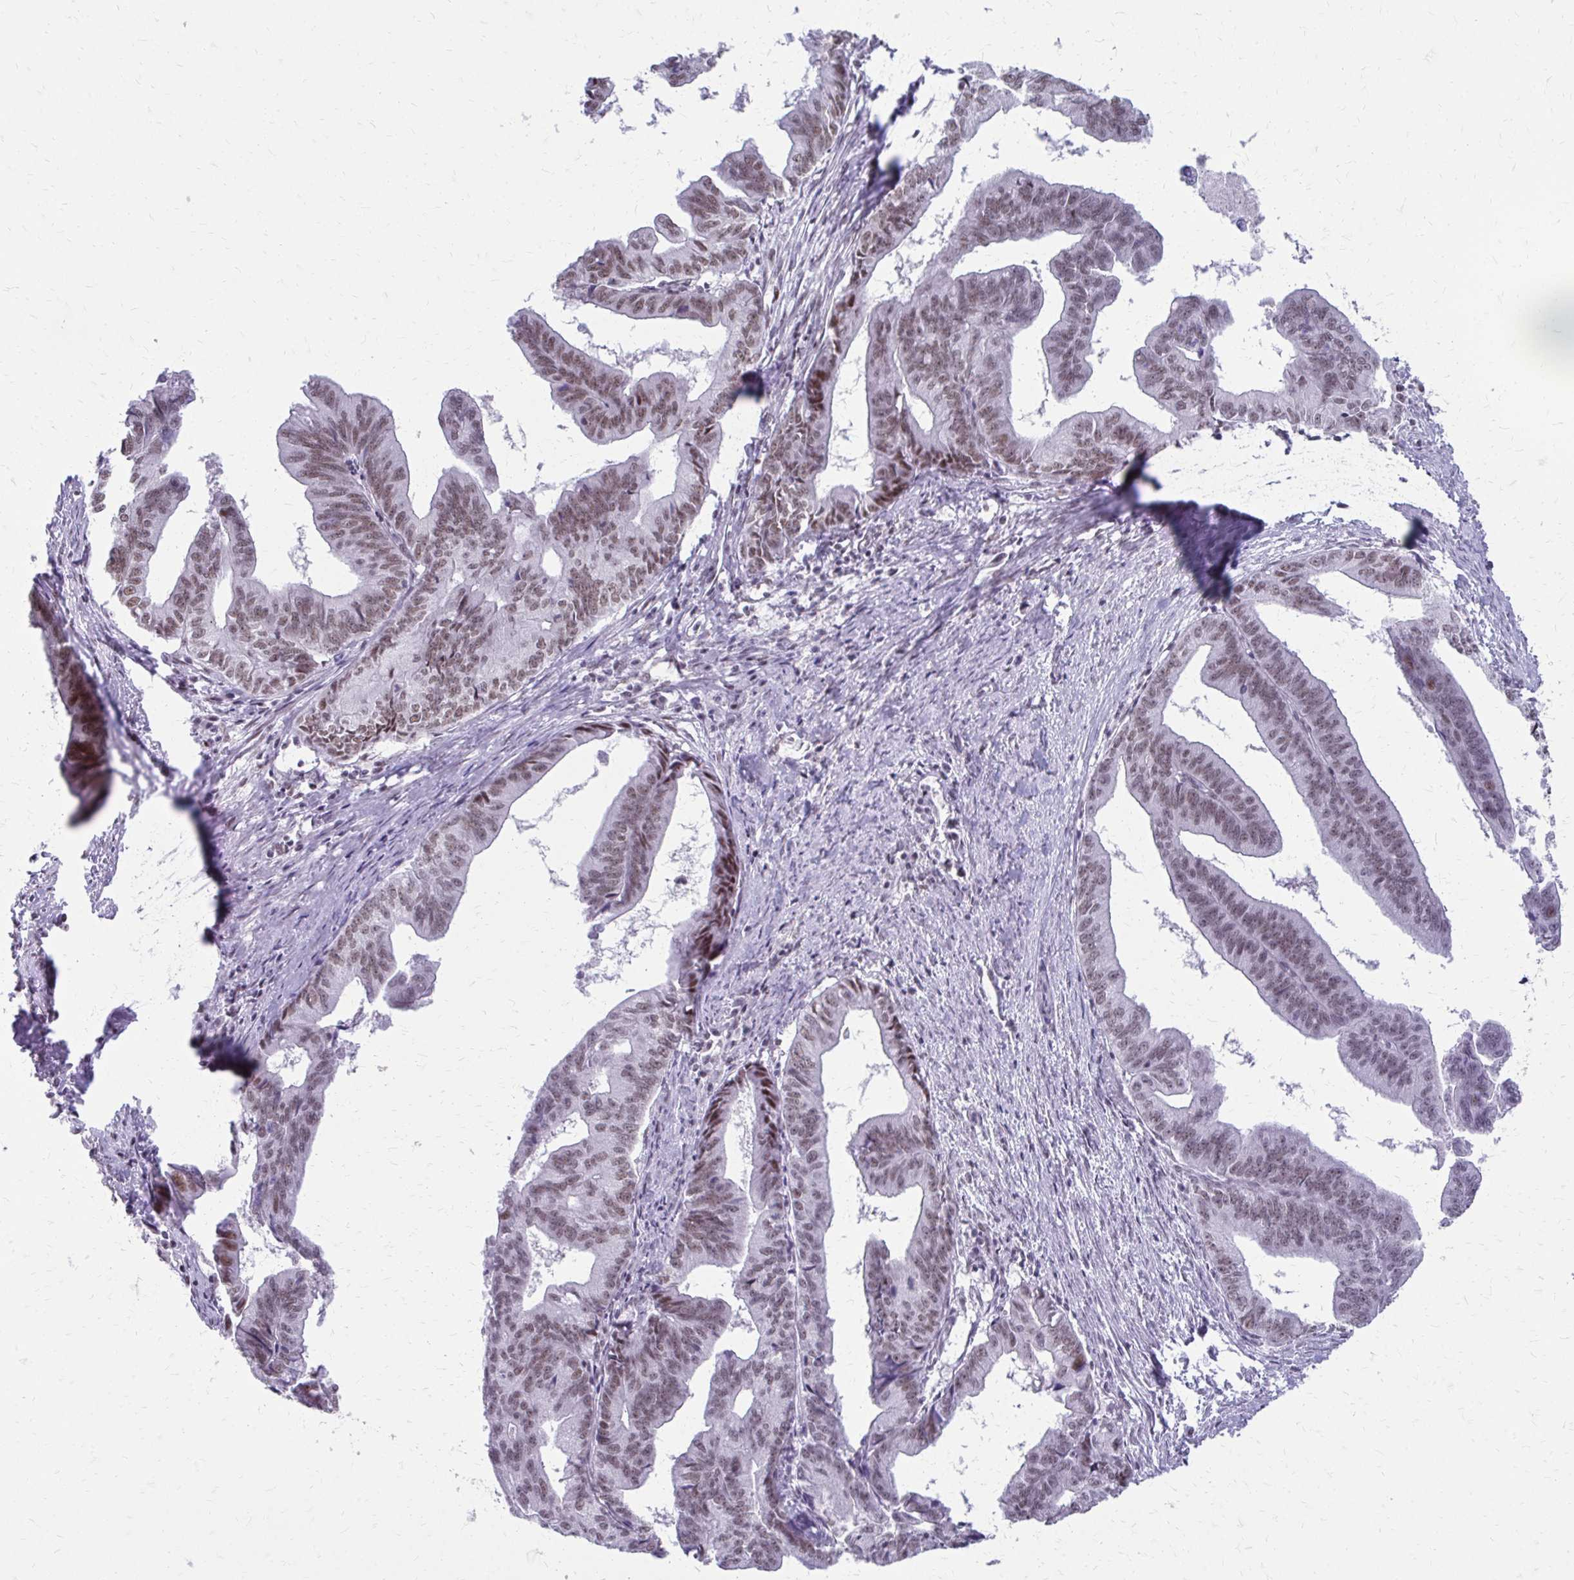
{"staining": {"intensity": "moderate", "quantity": "25%-75%", "location": "nuclear"}, "tissue": "endometrial cancer", "cell_type": "Tumor cells", "image_type": "cancer", "snomed": [{"axis": "morphology", "description": "Adenocarcinoma, NOS"}, {"axis": "topography", "description": "Endometrium"}], "caption": "An IHC photomicrograph of tumor tissue is shown. Protein staining in brown highlights moderate nuclear positivity in adenocarcinoma (endometrial) within tumor cells.", "gene": "SS18", "patient": {"sex": "female", "age": 65}}